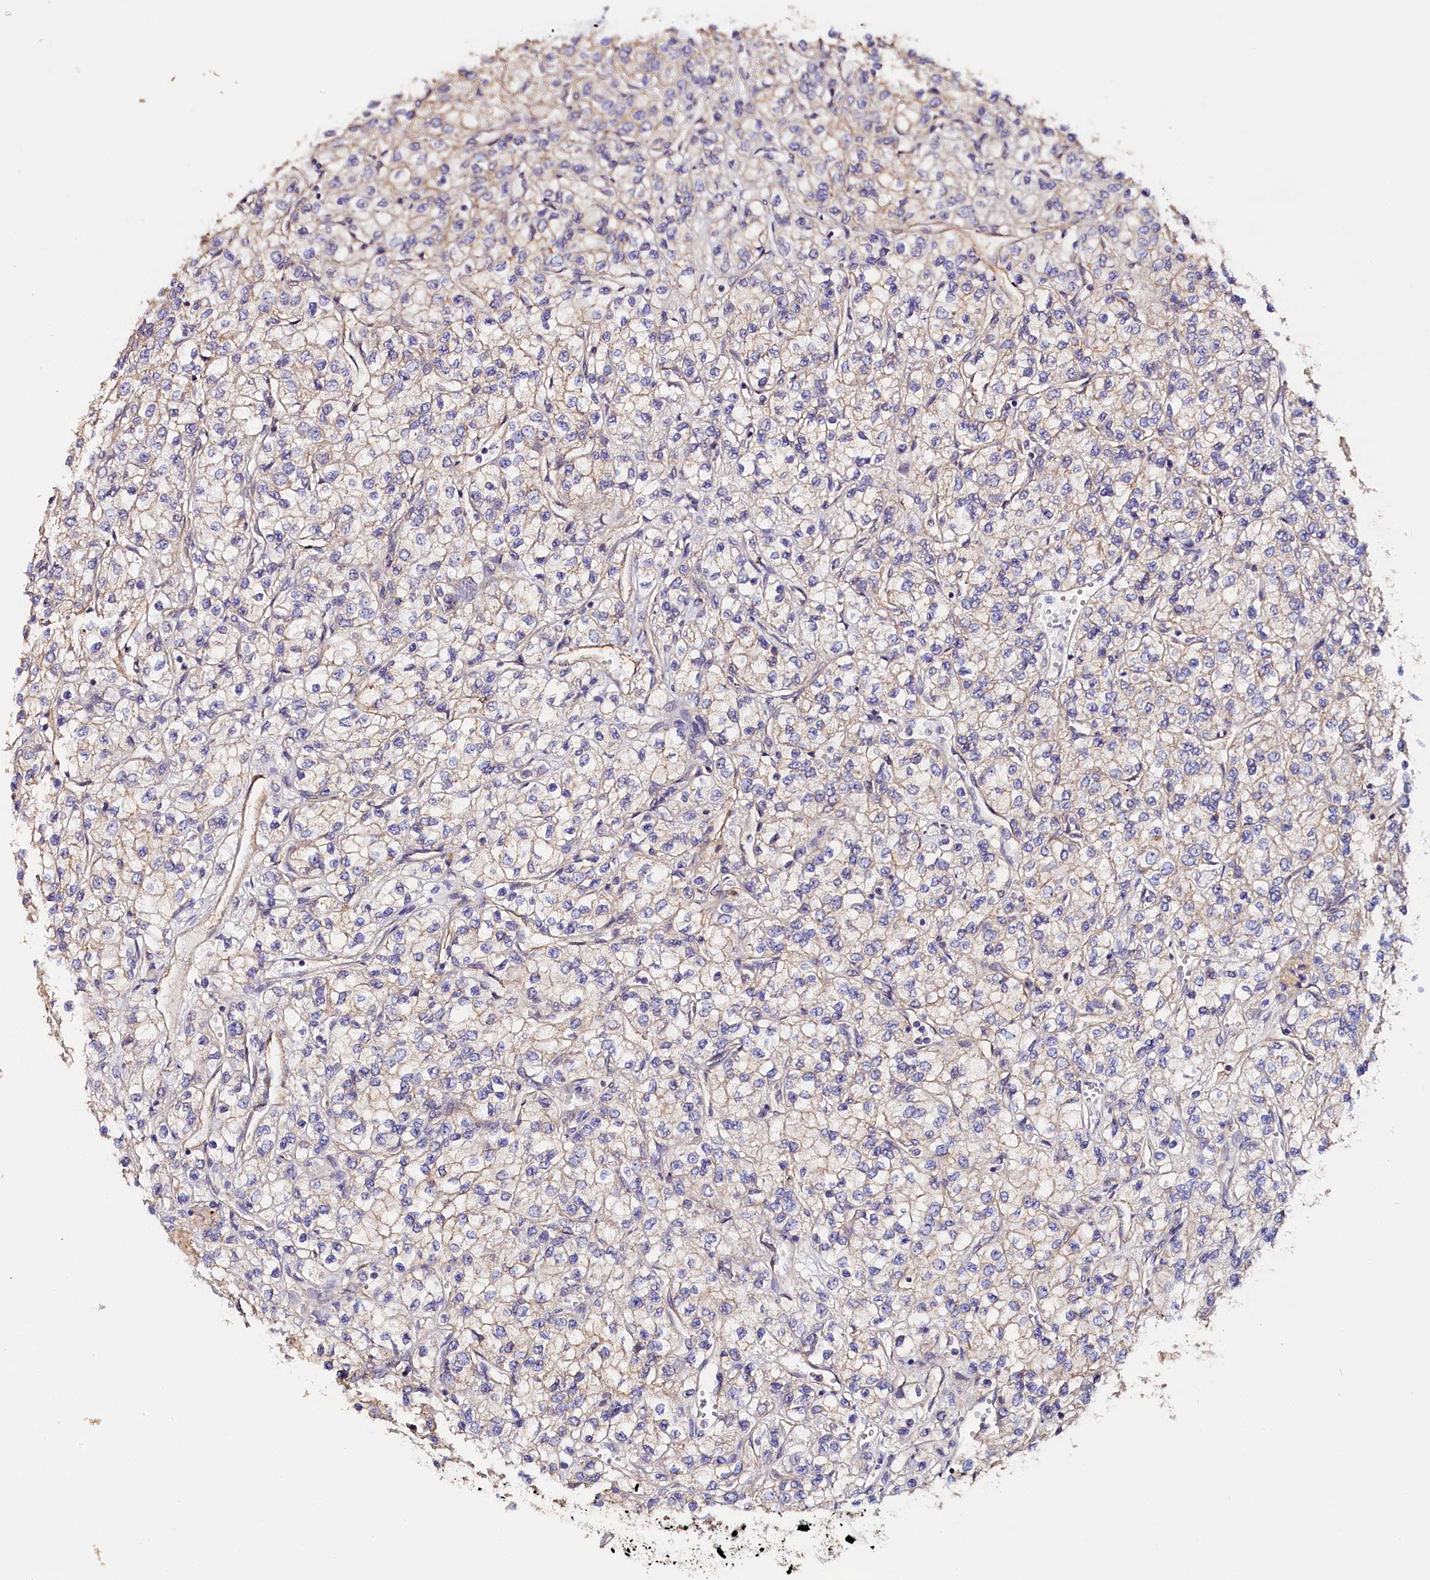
{"staining": {"intensity": "weak", "quantity": "<25%", "location": "cytoplasmic/membranous"}, "tissue": "renal cancer", "cell_type": "Tumor cells", "image_type": "cancer", "snomed": [{"axis": "morphology", "description": "Adenocarcinoma, NOS"}, {"axis": "topography", "description": "Kidney"}], "caption": "A high-resolution photomicrograph shows IHC staining of renal cancer (adenocarcinoma), which displays no significant positivity in tumor cells.", "gene": "KATNB1", "patient": {"sex": "male", "age": 80}}